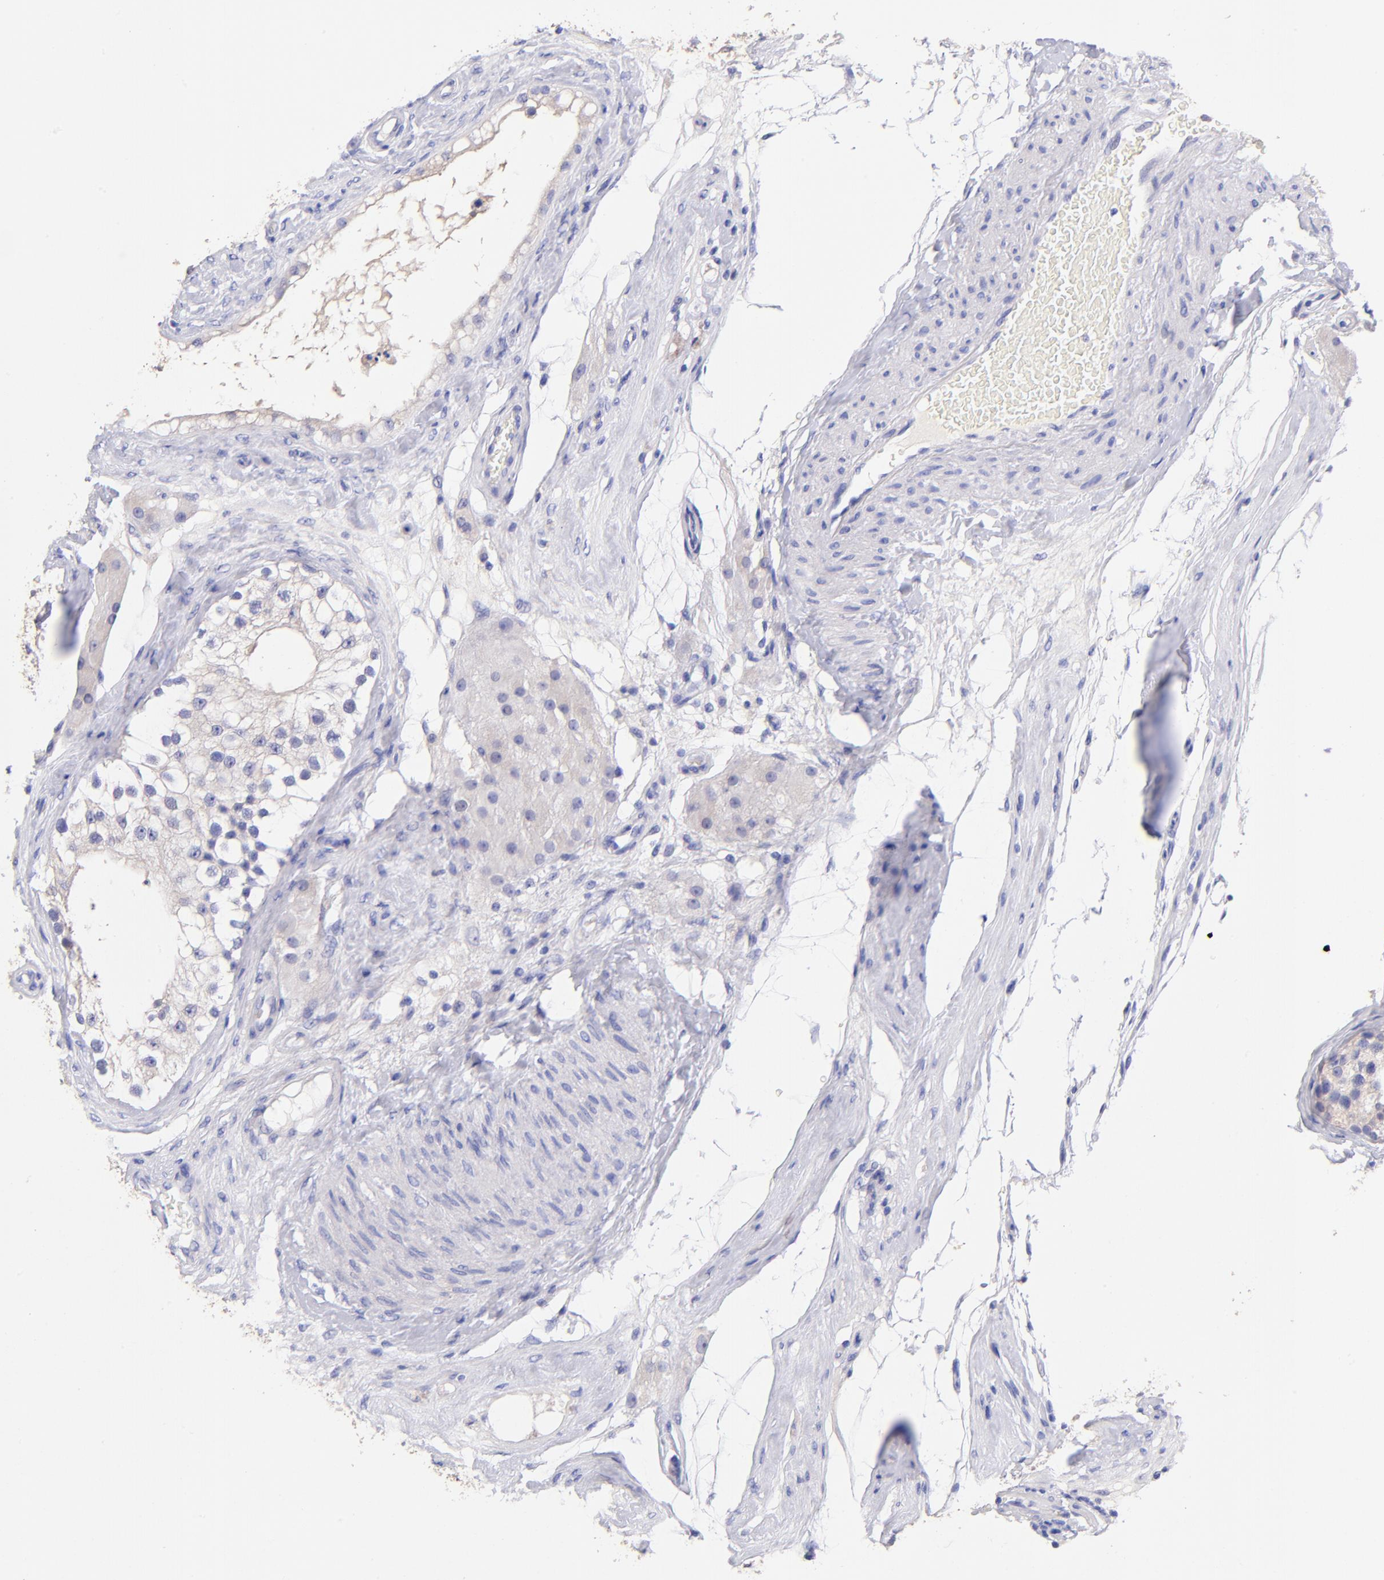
{"staining": {"intensity": "negative", "quantity": "none", "location": "none"}, "tissue": "testis", "cell_type": "Cells in seminiferous ducts", "image_type": "normal", "snomed": [{"axis": "morphology", "description": "Normal tissue, NOS"}, {"axis": "topography", "description": "Testis"}], "caption": "Immunohistochemistry photomicrograph of benign human testis stained for a protein (brown), which shows no positivity in cells in seminiferous ducts.", "gene": "RAB3B", "patient": {"sex": "male", "age": 68}}